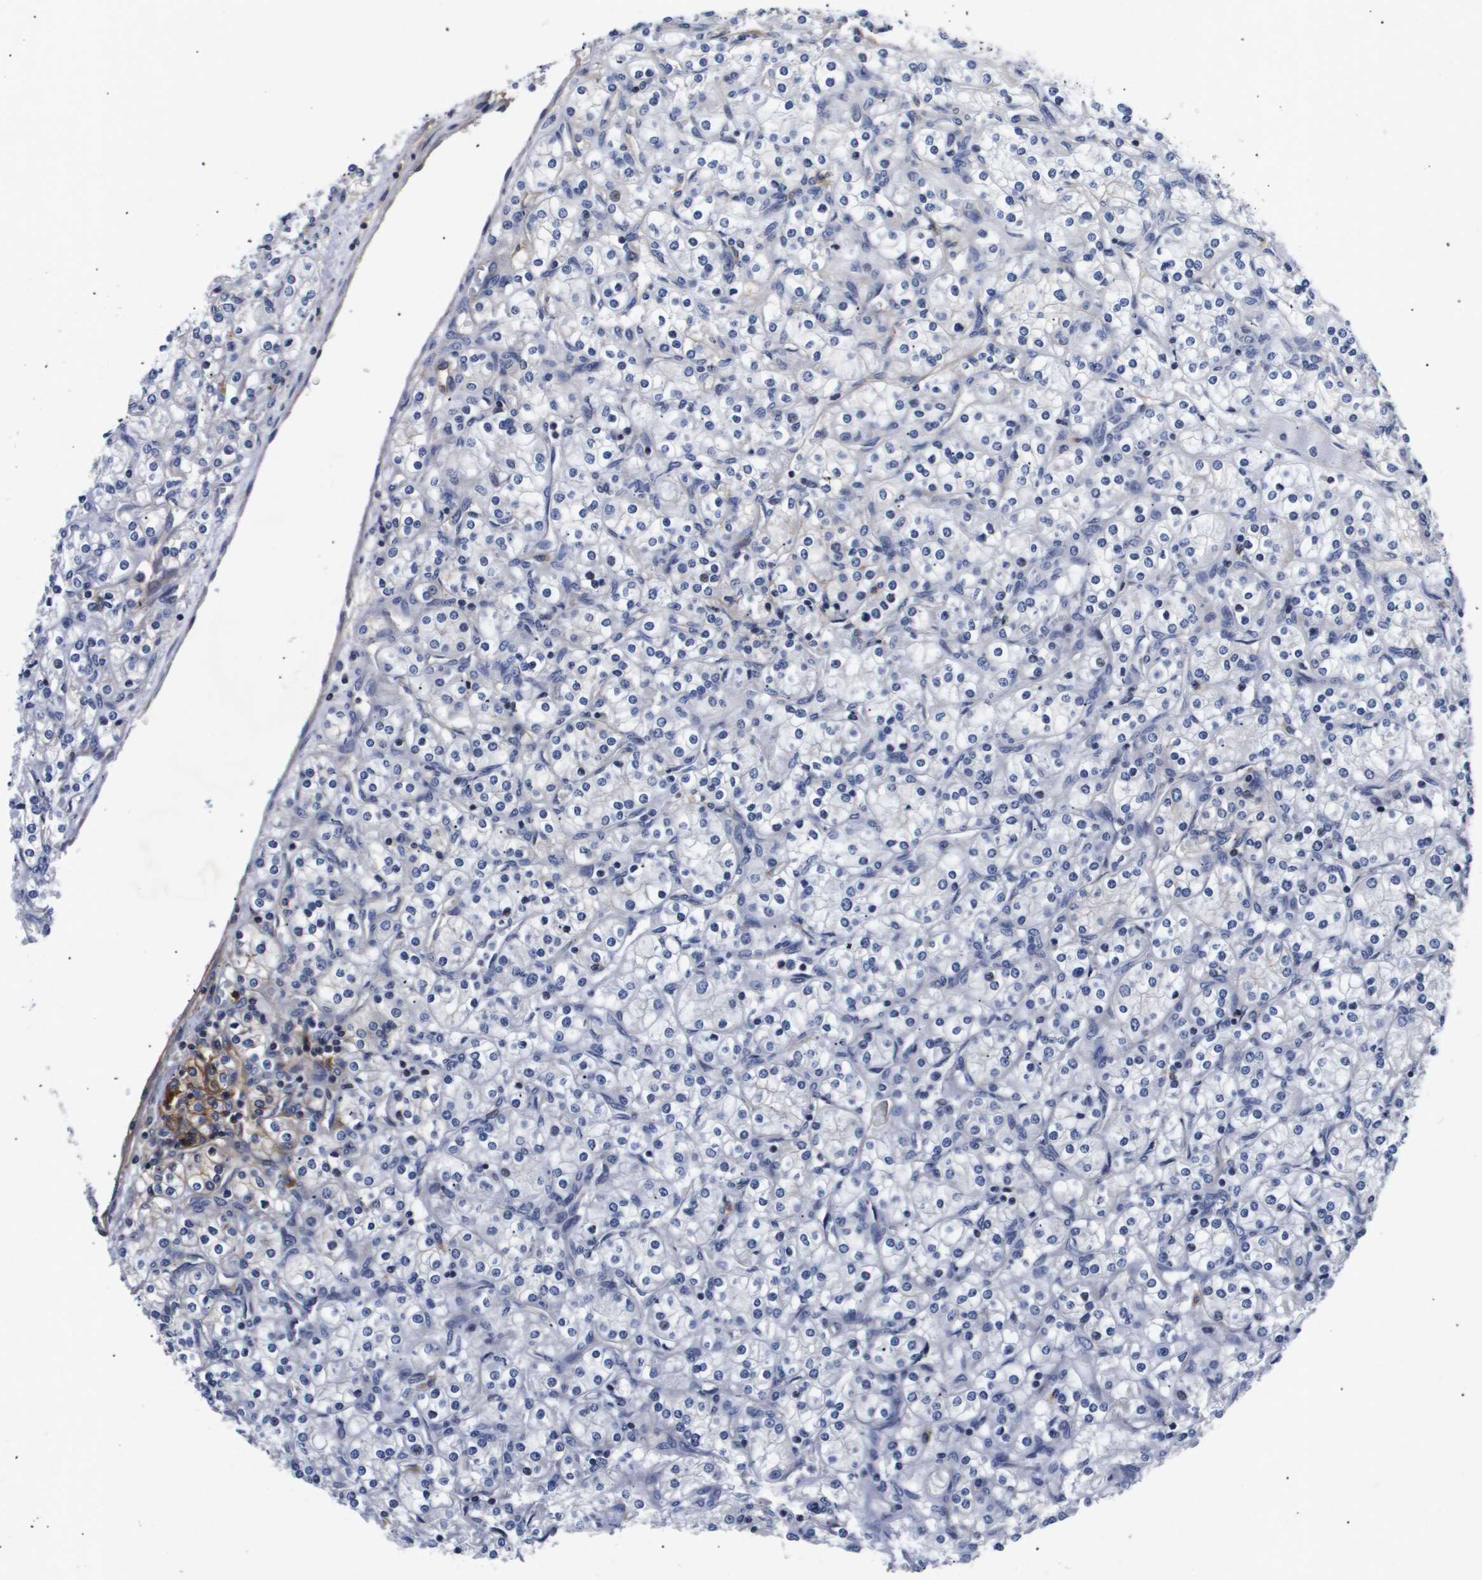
{"staining": {"intensity": "weak", "quantity": "<25%", "location": "cytoplasmic/membranous"}, "tissue": "renal cancer", "cell_type": "Tumor cells", "image_type": "cancer", "snomed": [{"axis": "morphology", "description": "Adenocarcinoma, NOS"}, {"axis": "topography", "description": "Kidney"}], "caption": "IHC image of renal cancer stained for a protein (brown), which demonstrates no positivity in tumor cells.", "gene": "SHD", "patient": {"sex": "male", "age": 77}}